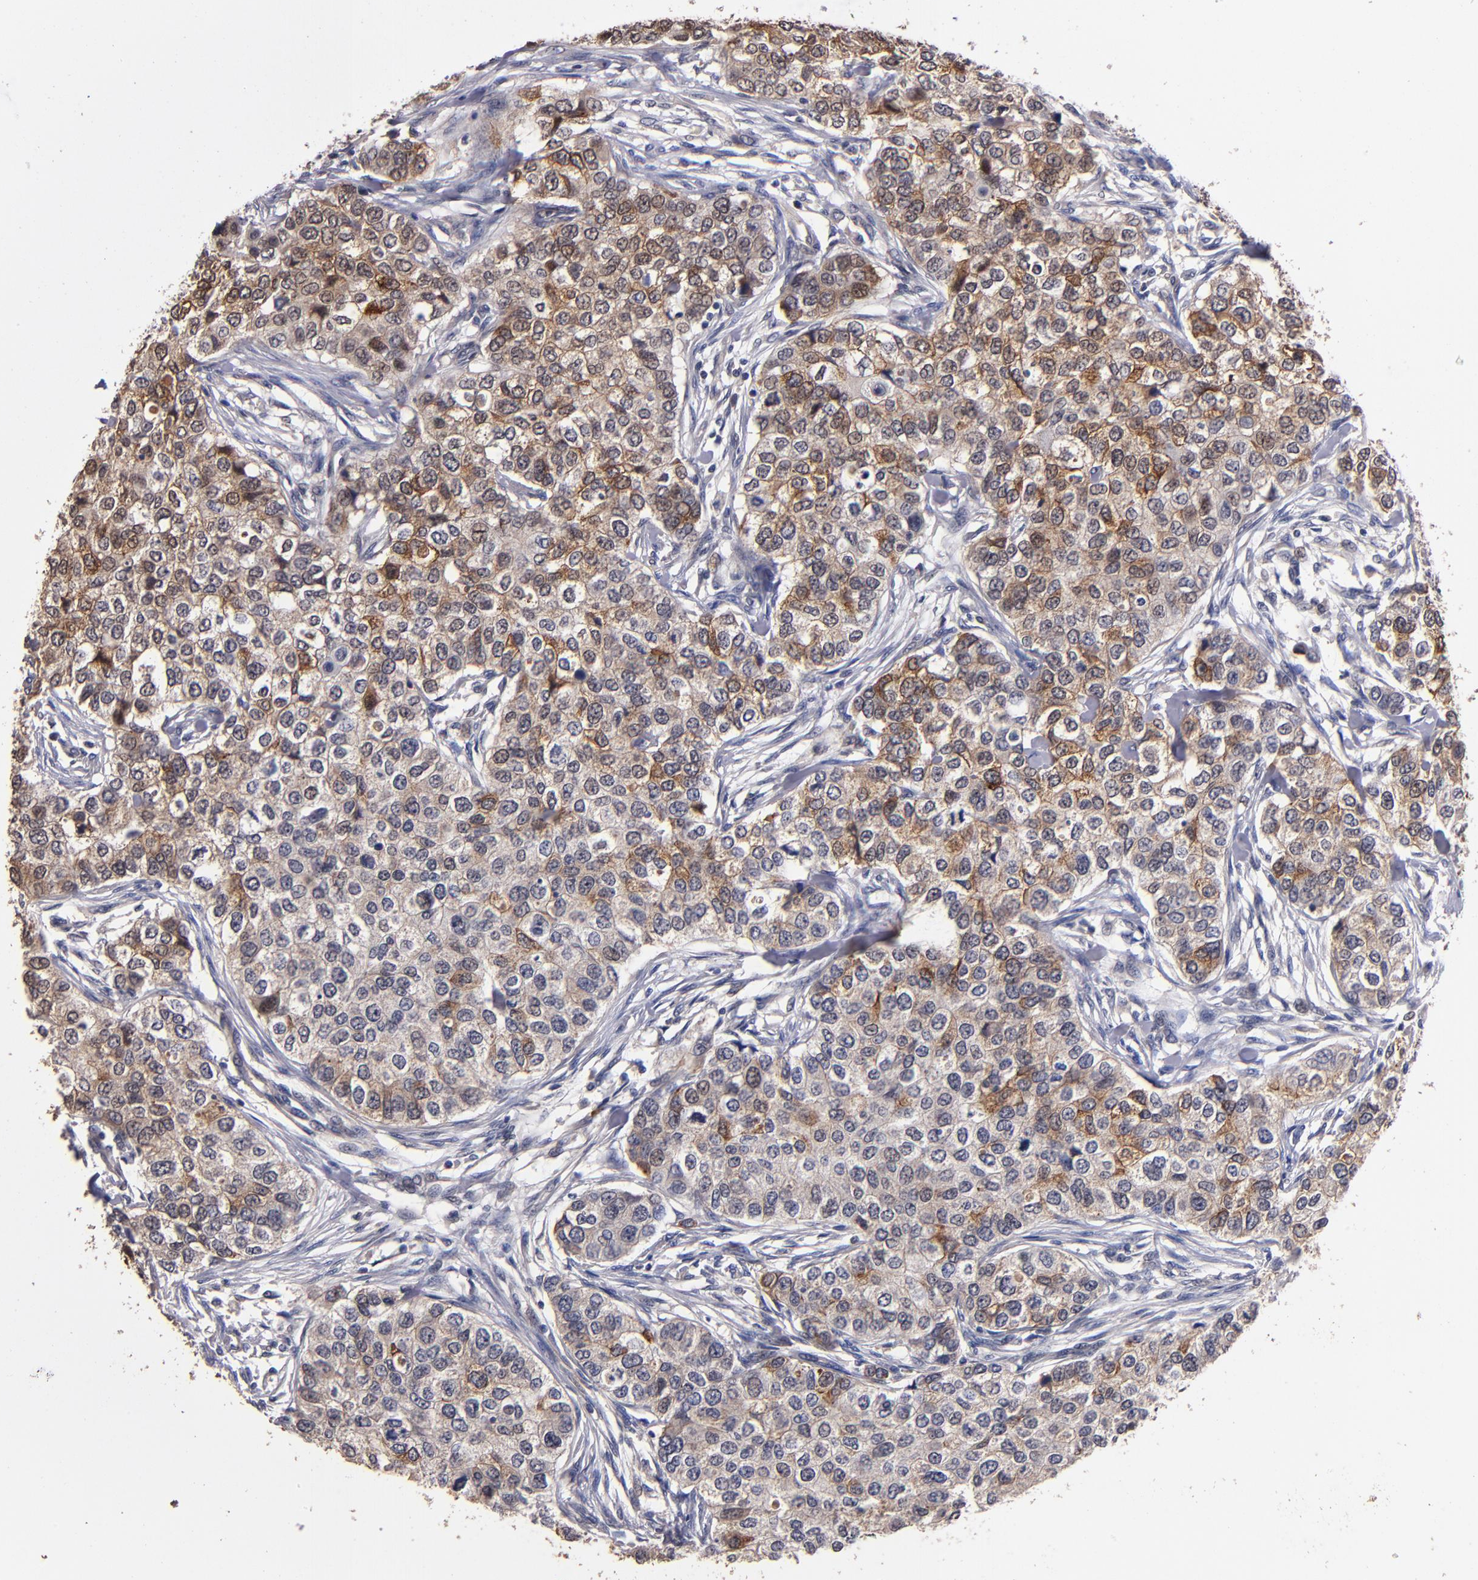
{"staining": {"intensity": "moderate", "quantity": ">75%", "location": "cytoplasmic/membranous"}, "tissue": "breast cancer", "cell_type": "Tumor cells", "image_type": "cancer", "snomed": [{"axis": "morphology", "description": "Normal tissue, NOS"}, {"axis": "morphology", "description": "Duct carcinoma"}, {"axis": "topography", "description": "Breast"}], "caption": "This is a histology image of immunohistochemistry (IHC) staining of intraductal carcinoma (breast), which shows moderate expression in the cytoplasmic/membranous of tumor cells.", "gene": "TTLL12", "patient": {"sex": "female", "age": 49}}